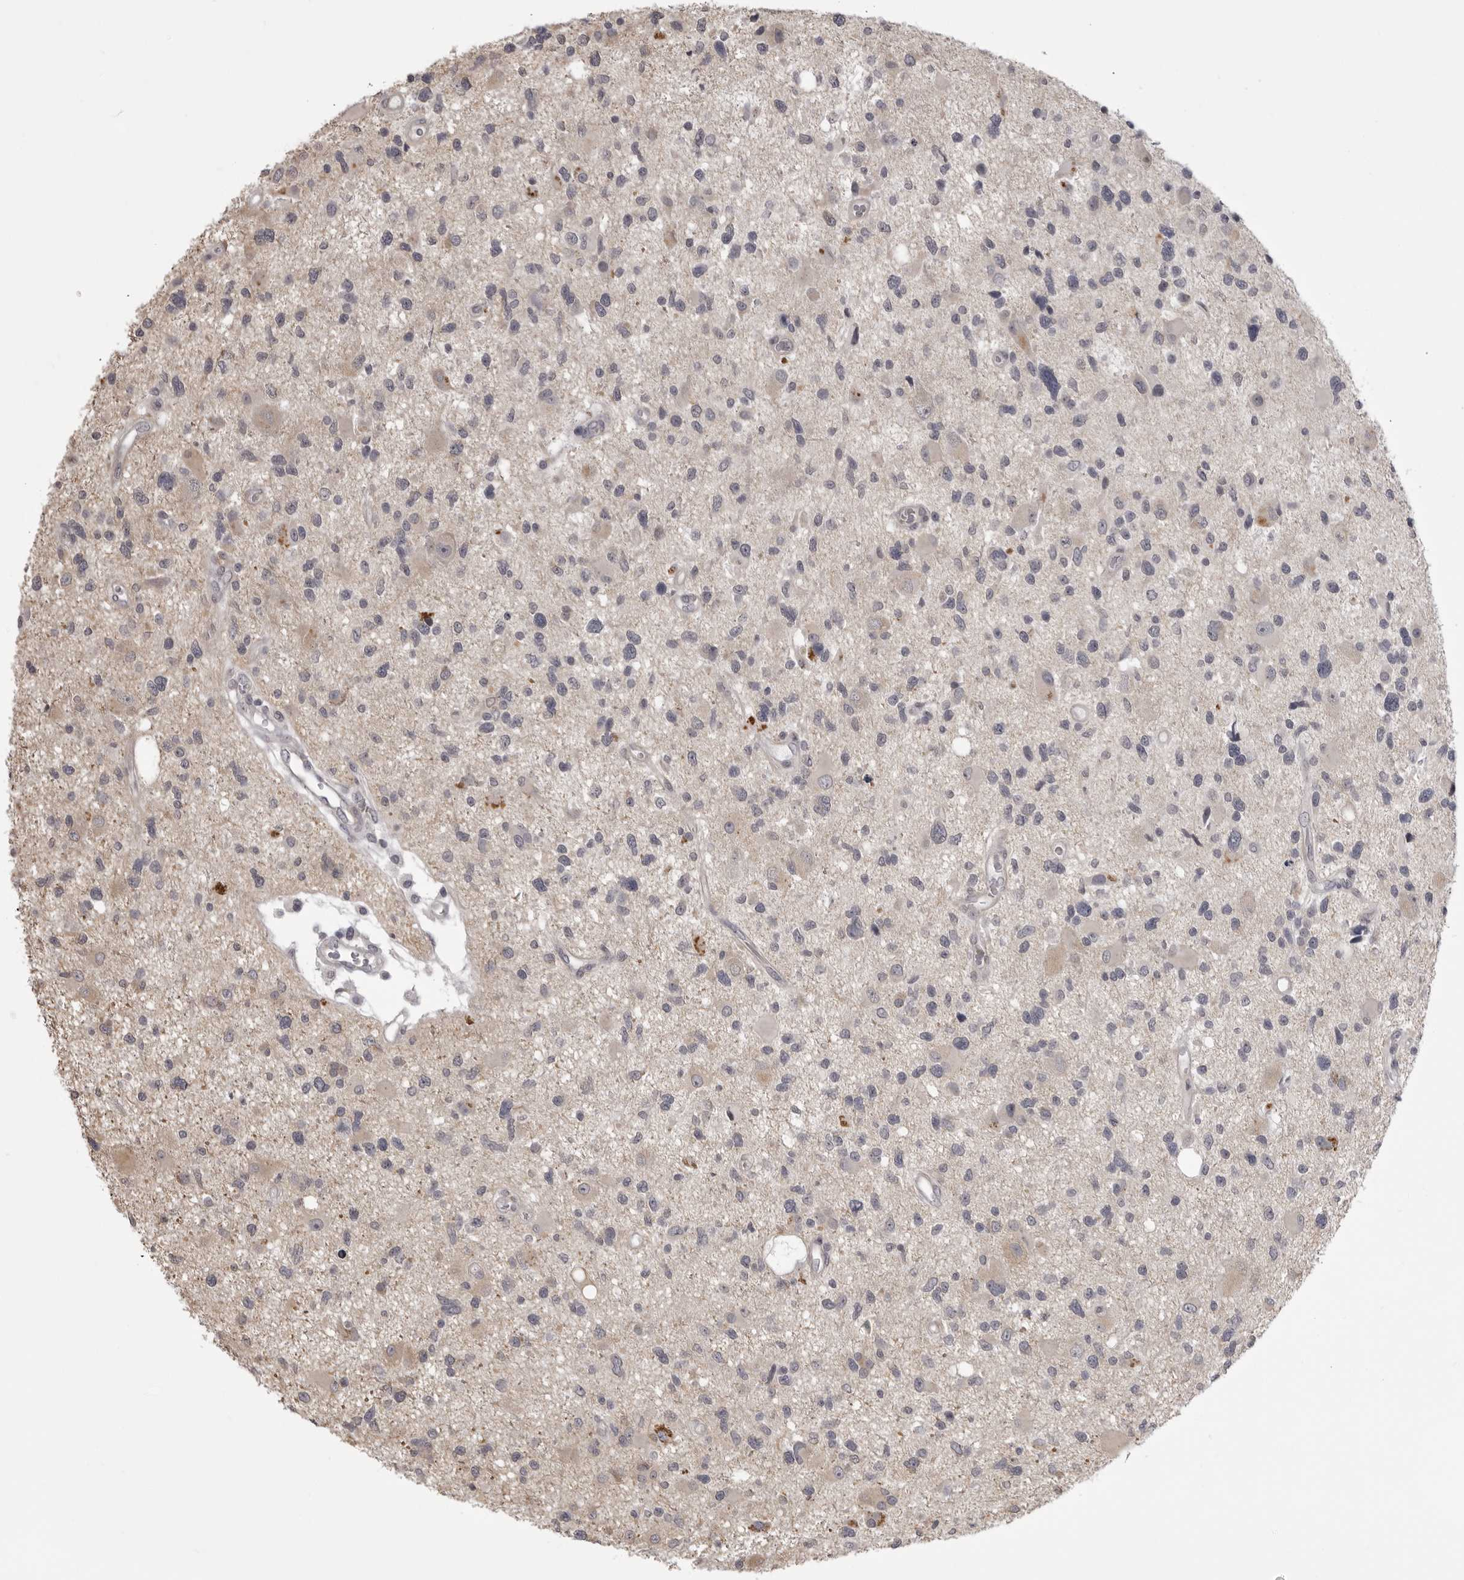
{"staining": {"intensity": "weak", "quantity": "<25%", "location": "cytoplasmic/membranous"}, "tissue": "glioma", "cell_type": "Tumor cells", "image_type": "cancer", "snomed": [{"axis": "morphology", "description": "Glioma, malignant, High grade"}, {"axis": "topography", "description": "Brain"}], "caption": "High power microscopy micrograph of an IHC photomicrograph of glioma, revealing no significant staining in tumor cells. (Brightfield microscopy of DAB immunohistochemistry (IHC) at high magnification).", "gene": "EPHA10", "patient": {"sex": "male", "age": 33}}